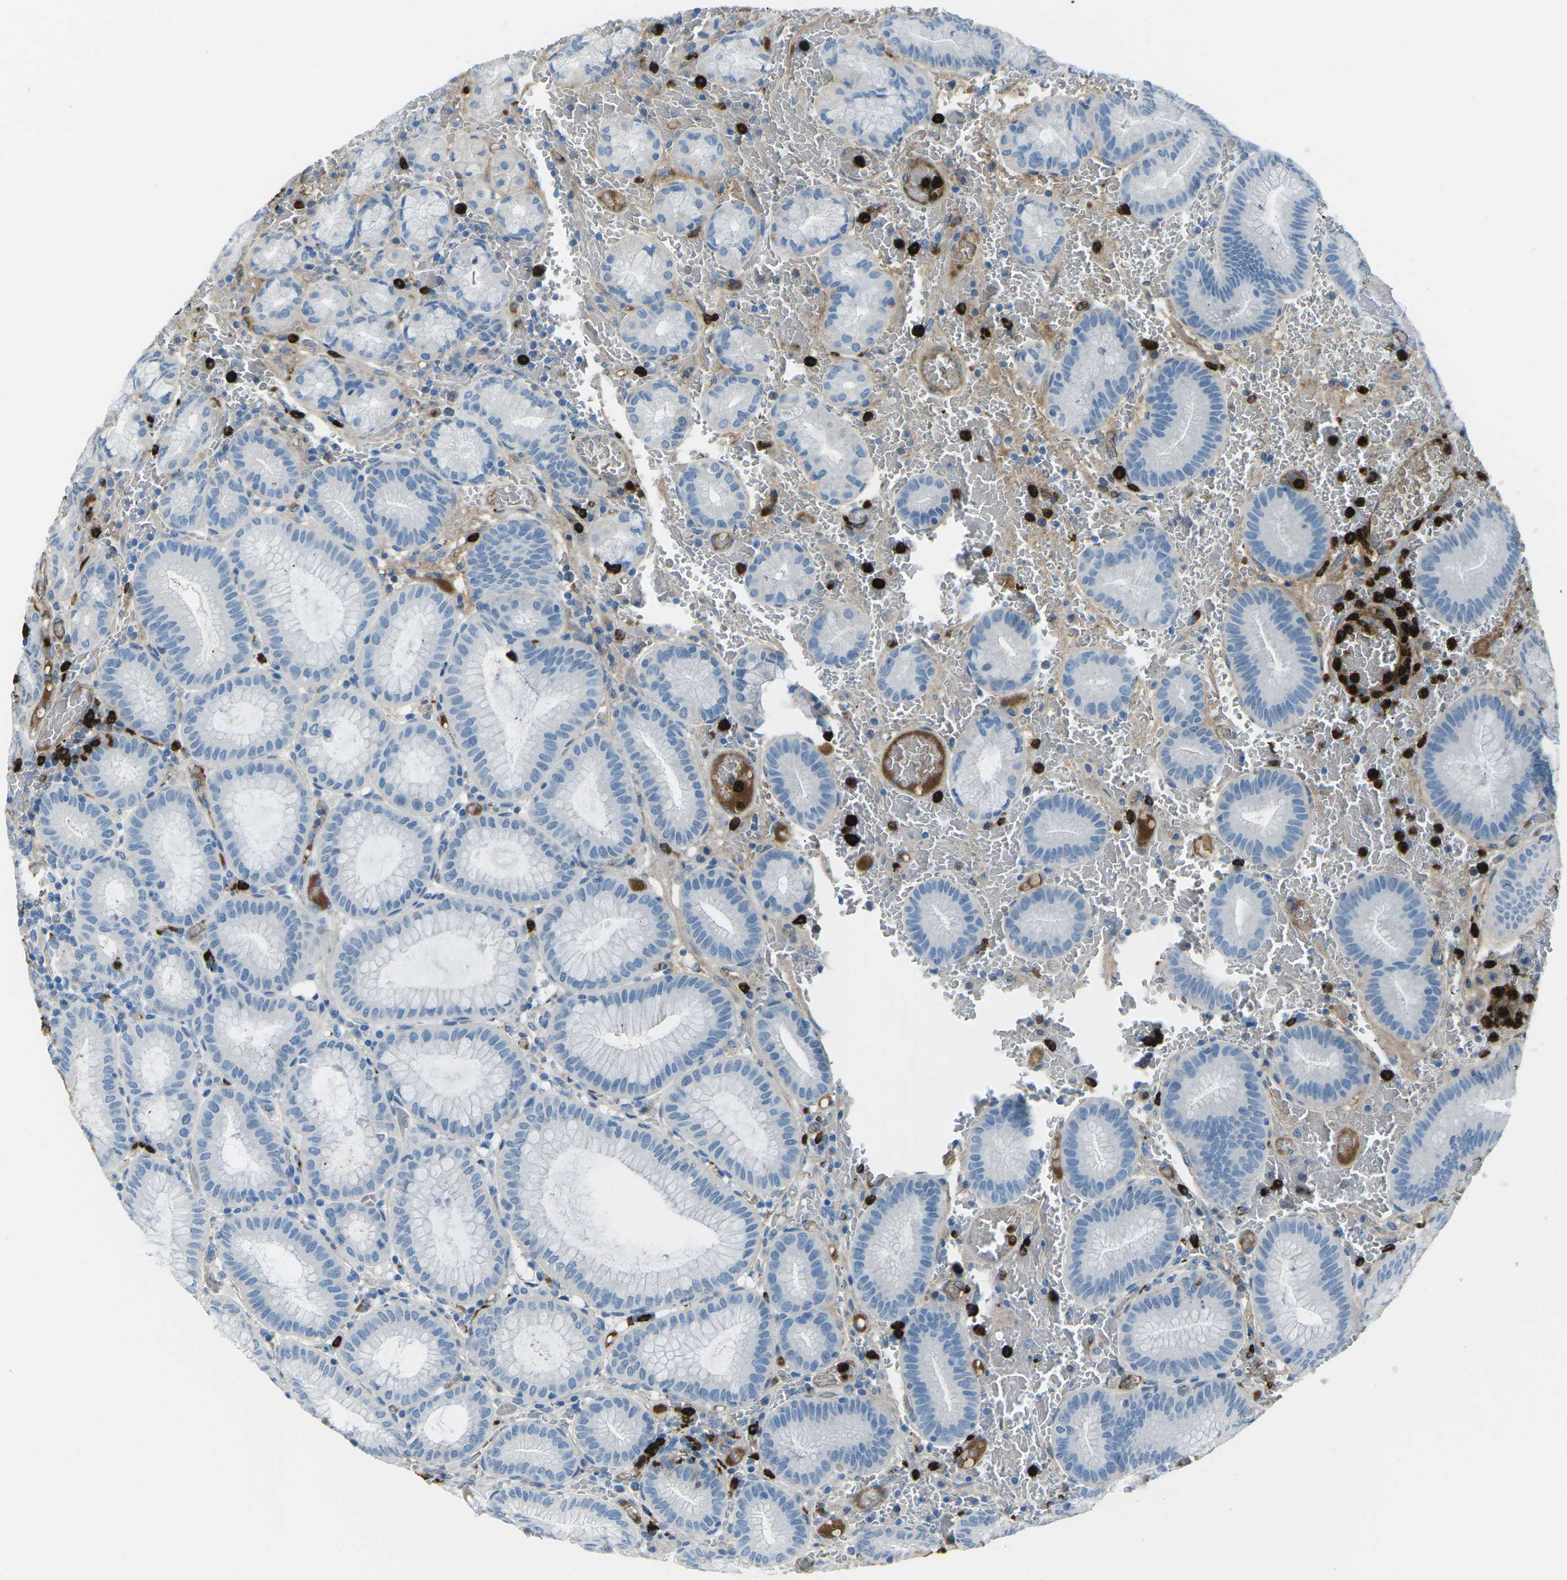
{"staining": {"intensity": "negative", "quantity": "none", "location": "none"}, "tissue": "stomach", "cell_type": "Glandular cells", "image_type": "normal", "snomed": [{"axis": "morphology", "description": "Normal tissue, NOS"}, {"axis": "morphology", "description": "Carcinoid, malignant, NOS"}, {"axis": "topography", "description": "Stomach, upper"}], "caption": "Immunohistochemistry histopathology image of unremarkable human stomach stained for a protein (brown), which displays no staining in glandular cells. The staining is performed using DAB brown chromogen with nuclei counter-stained in using hematoxylin.", "gene": "FCN1", "patient": {"sex": "male", "age": 39}}